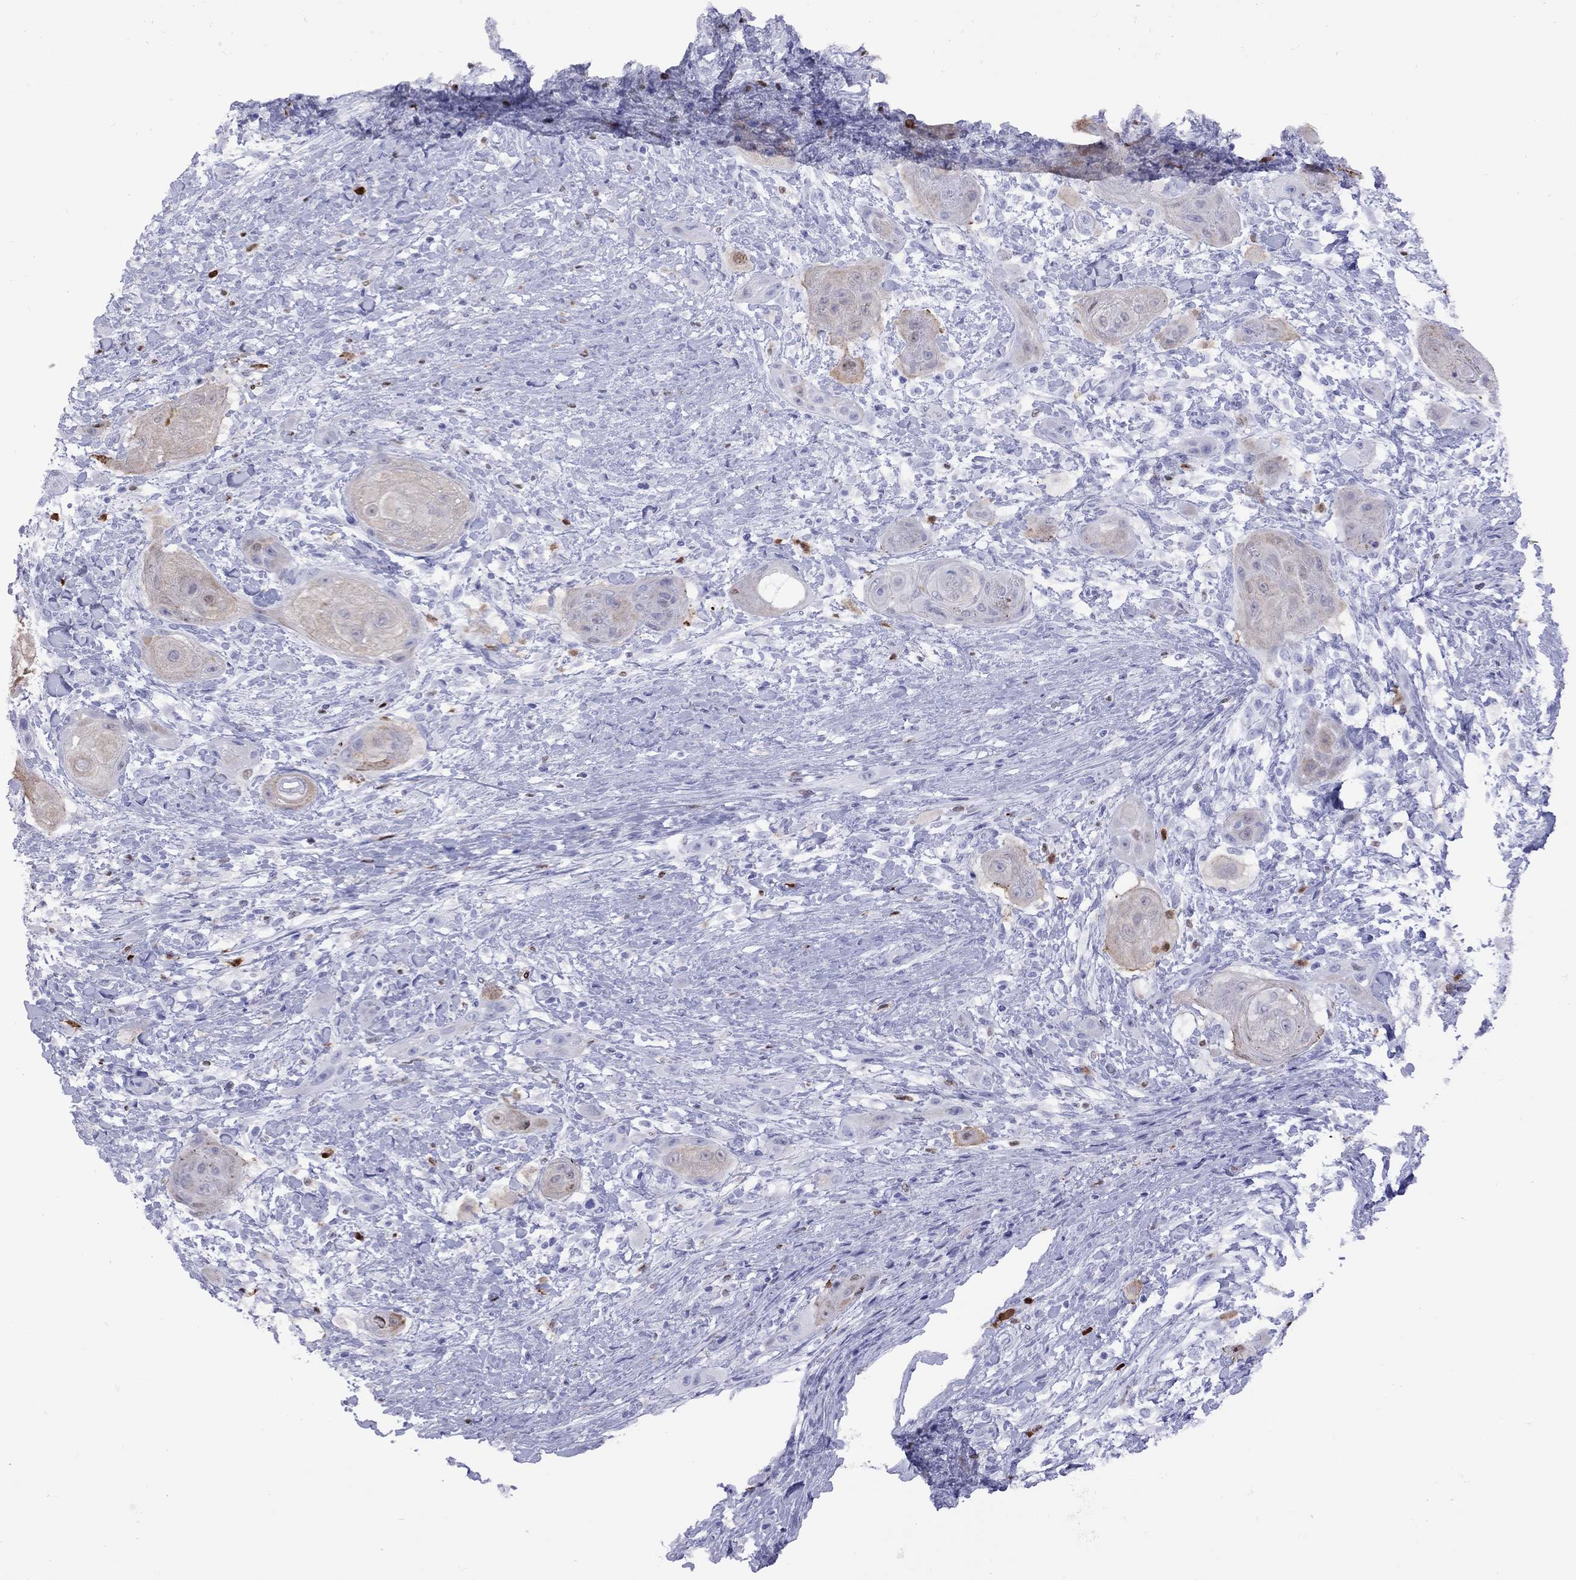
{"staining": {"intensity": "weak", "quantity": "25%-75%", "location": "cytoplasmic/membranous"}, "tissue": "skin cancer", "cell_type": "Tumor cells", "image_type": "cancer", "snomed": [{"axis": "morphology", "description": "Squamous cell carcinoma, NOS"}, {"axis": "topography", "description": "Skin"}], "caption": "This micrograph reveals skin cancer (squamous cell carcinoma) stained with immunohistochemistry (IHC) to label a protein in brown. The cytoplasmic/membranous of tumor cells show weak positivity for the protein. Nuclei are counter-stained blue.", "gene": "SLAMF1", "patient": {"sex": "male", "age": 62}}